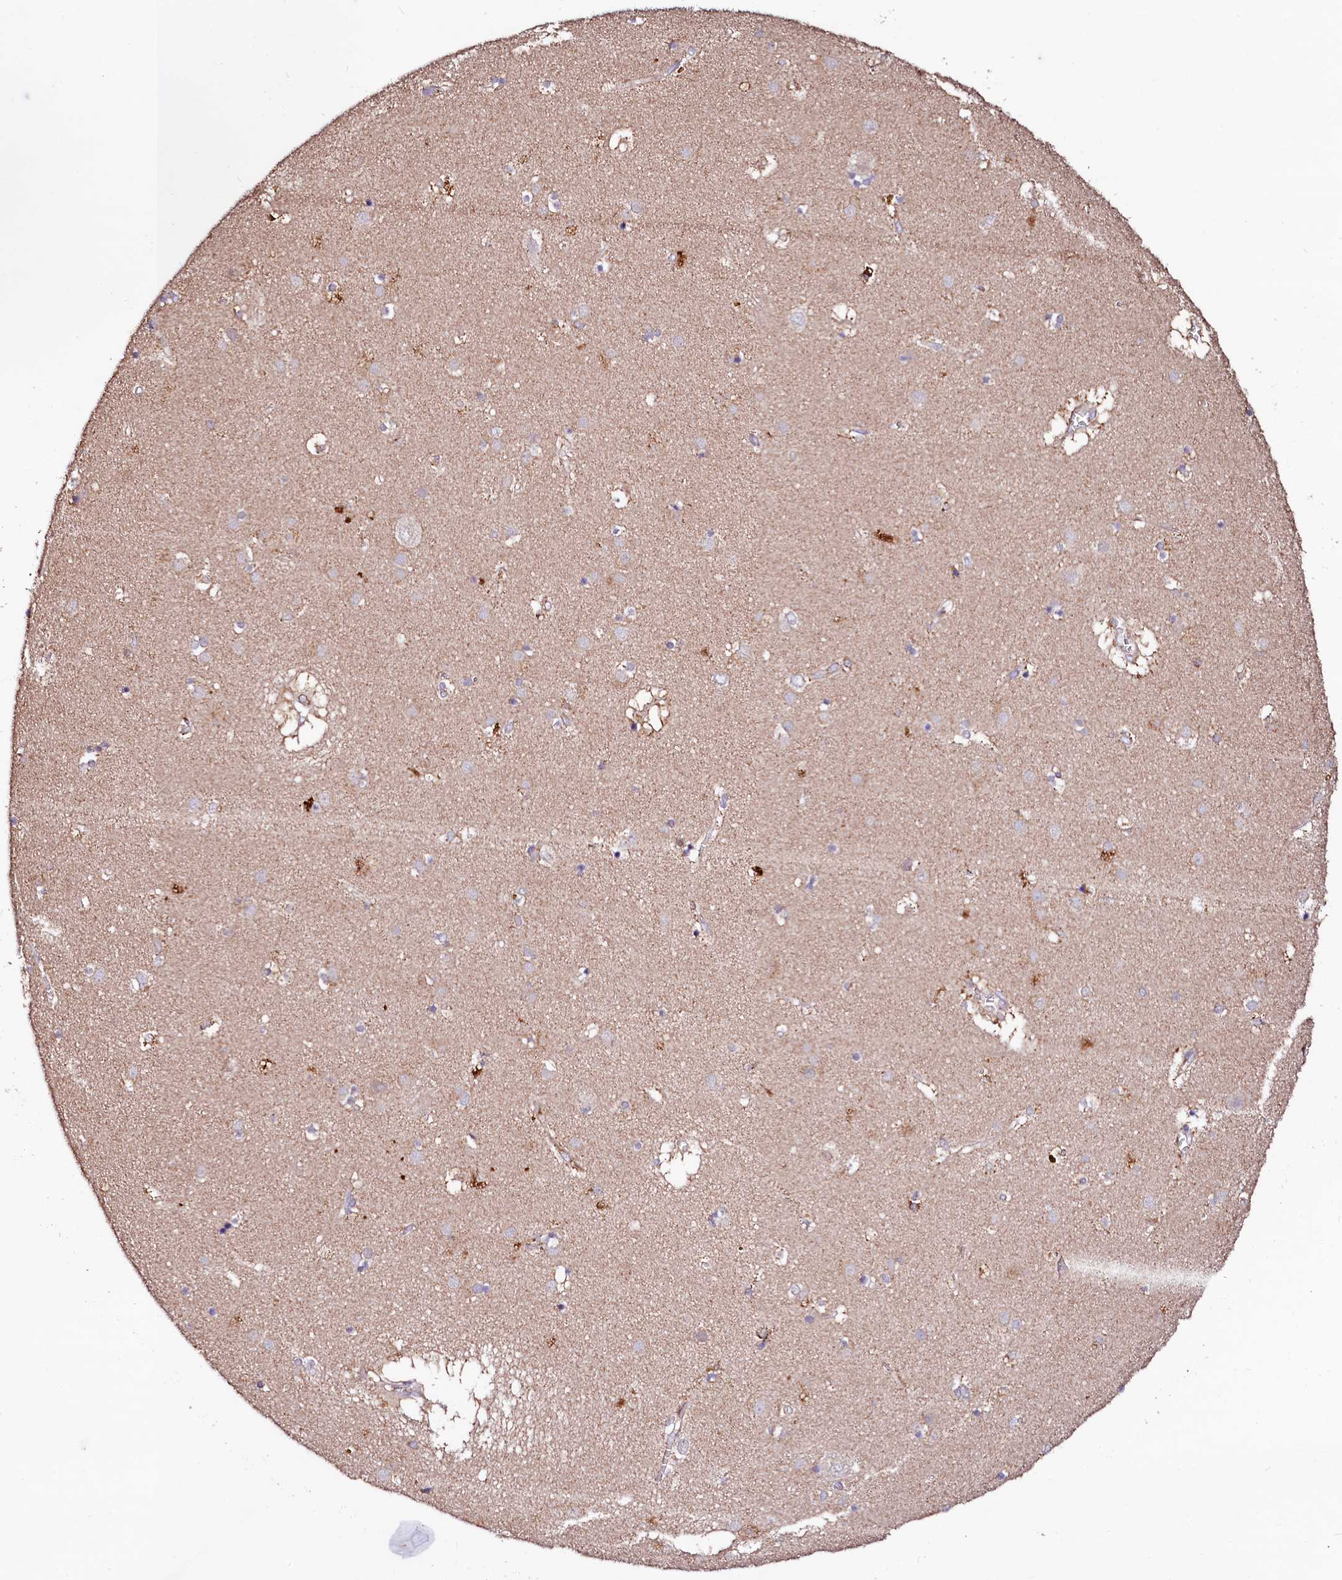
{"staining": {"intensity": "negative", "quantity": "none", "location": "none"}, "tissue": "caudate", "cell_type": "Glial cells", "image_type": "normal", "snomed": [{"axis": "morphology", "description": "Normal tissue, NOS"}, {"axis": "topography", "description": "Lateral ventricle wall"}], "caption": "The image exhibits no staining of glial cells in unremarkable caudate.", "gene": "ST3GAL1", "patient": {"sex": "male", "age": 70}}